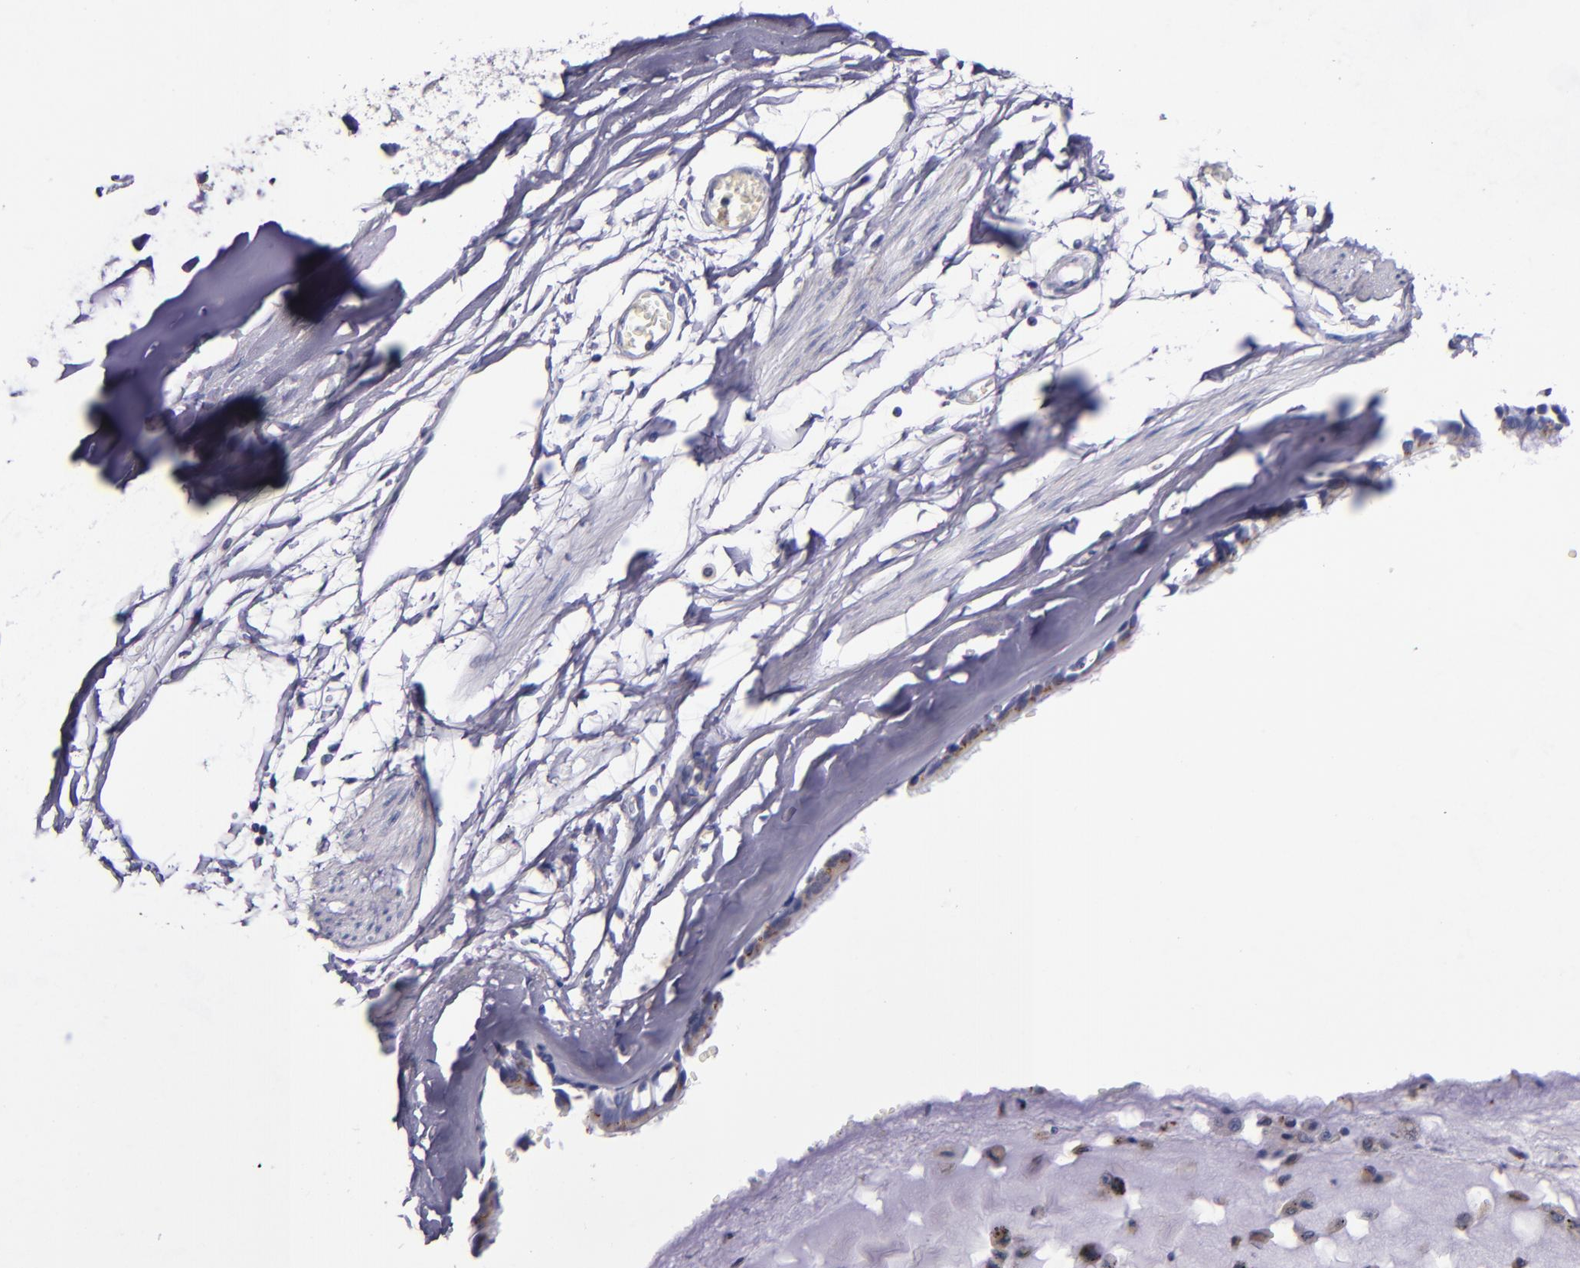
{"staining": {"intensity": "negative", "quantity": "none", "location": "none"}, "tissue": "adipose tissue", "cell_type": "Adipocytes", "image_type": "normal", "snomed": [{"axis": "morphology", "description": "Normal tissue, NOS"}, {"axis": "topography", "description": "Bronchus"}, {"axis": "topography", "description": "Lung"}], "caption": "Photomicrograph shows no significant protein staining in adipocytes of unremarkable adipose tissue. Brightfield microscopy of immunohistochemistry stained with DAB (brown) and hematoxylin (blue), captured at high magnification.", "gene": "RAB41", "patient": {"sex": "female", "age": 56}}